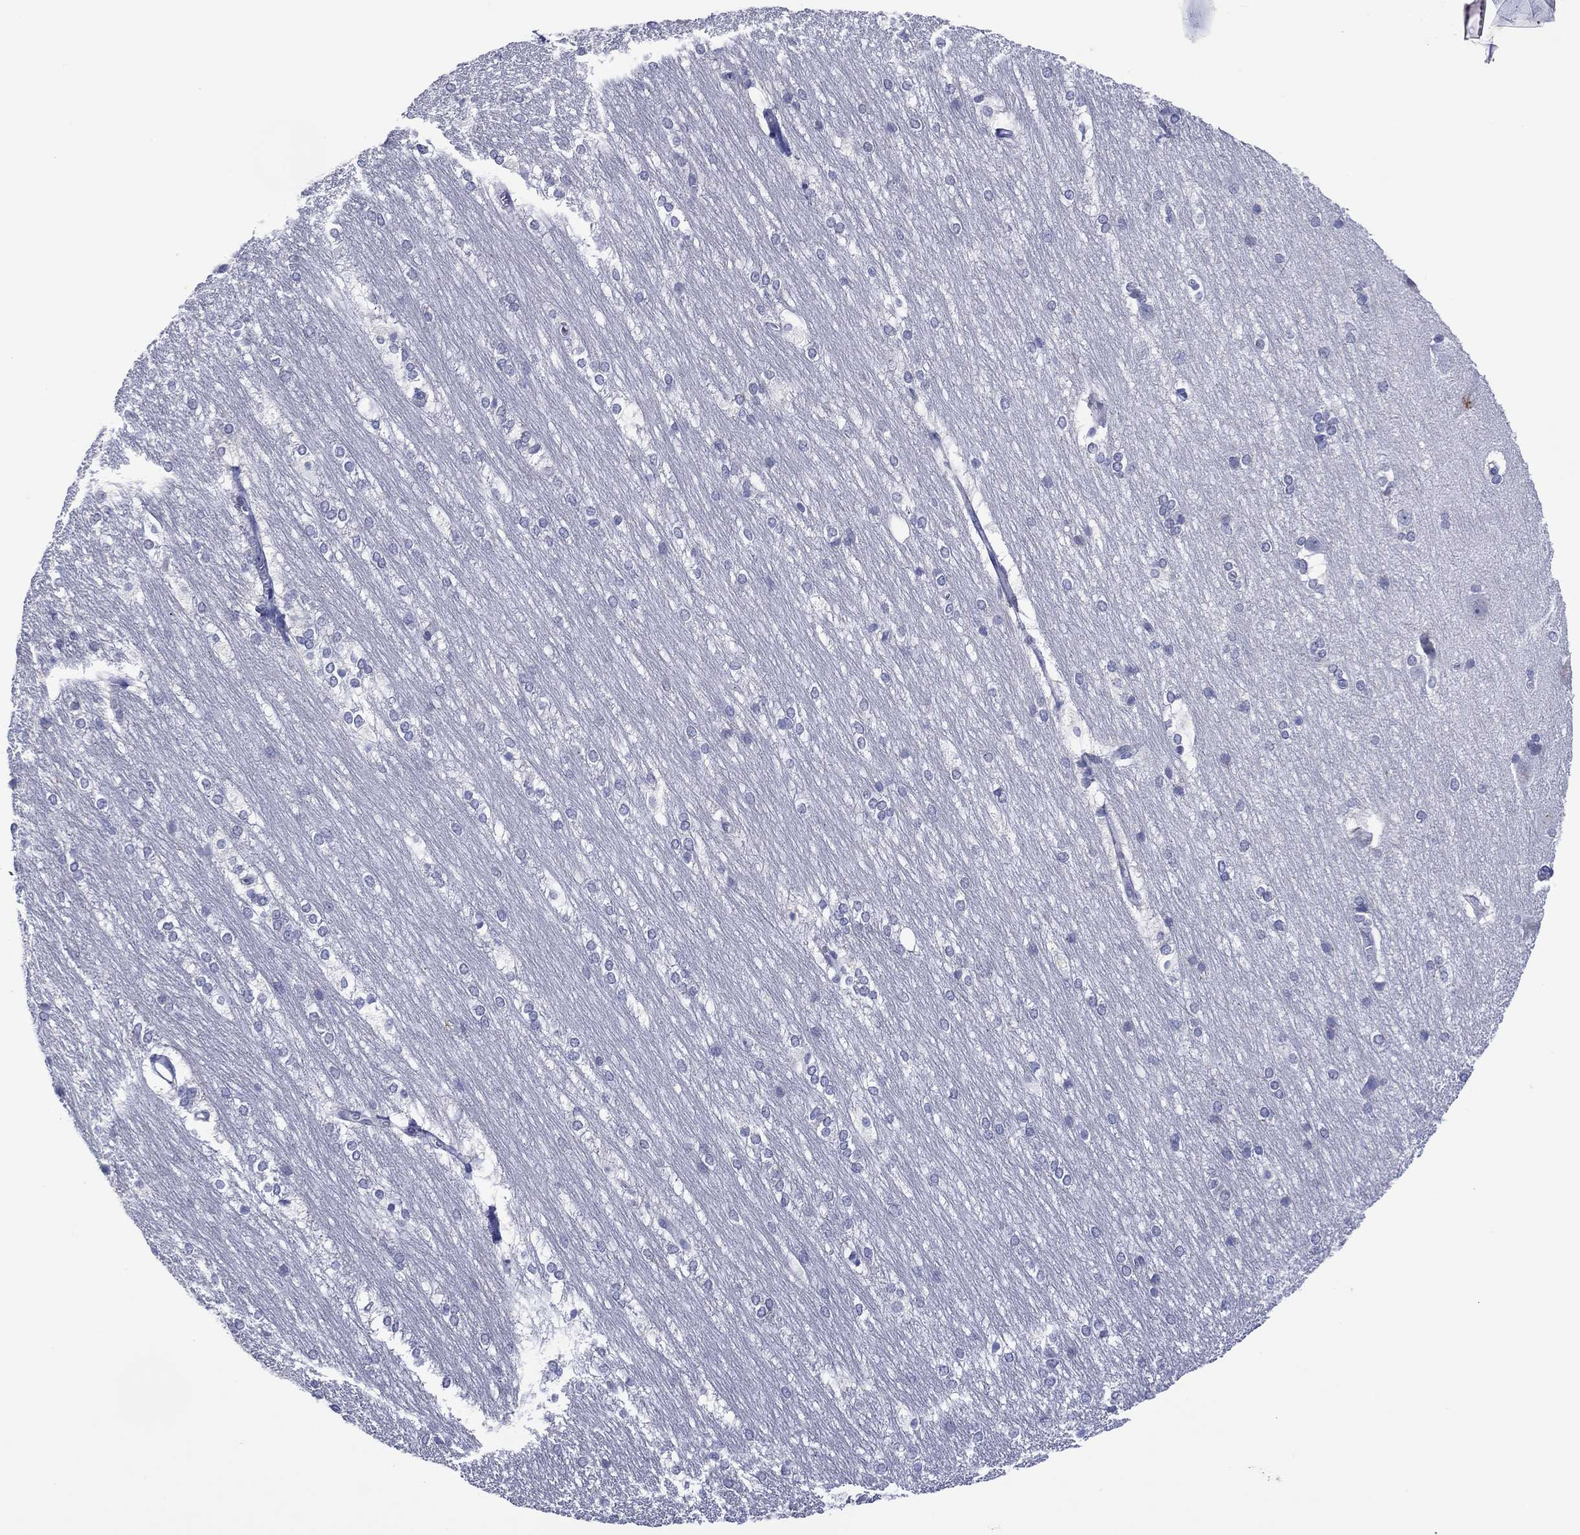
{"staining": {"intensity": "negative", "quantity": "none", "location": "none"}, "tissue": "hippocampus", "cell_type": "Glial cells", "image_type": "normal", "snomed": [{"axis": "morphology", "description": "Normal tissue, NOS"}, {"axis": "topography", "description": "Cerebral cortex"}, {"axis": "topography", "description": "Hippocampus"}], "caption": "This is an immunohistochemistry (IHC) image of unremarkable human hippocampus. There is no expression in glial cells.", "gene": "TRIM31", "patient": {"sex": "female", "age": 19}}